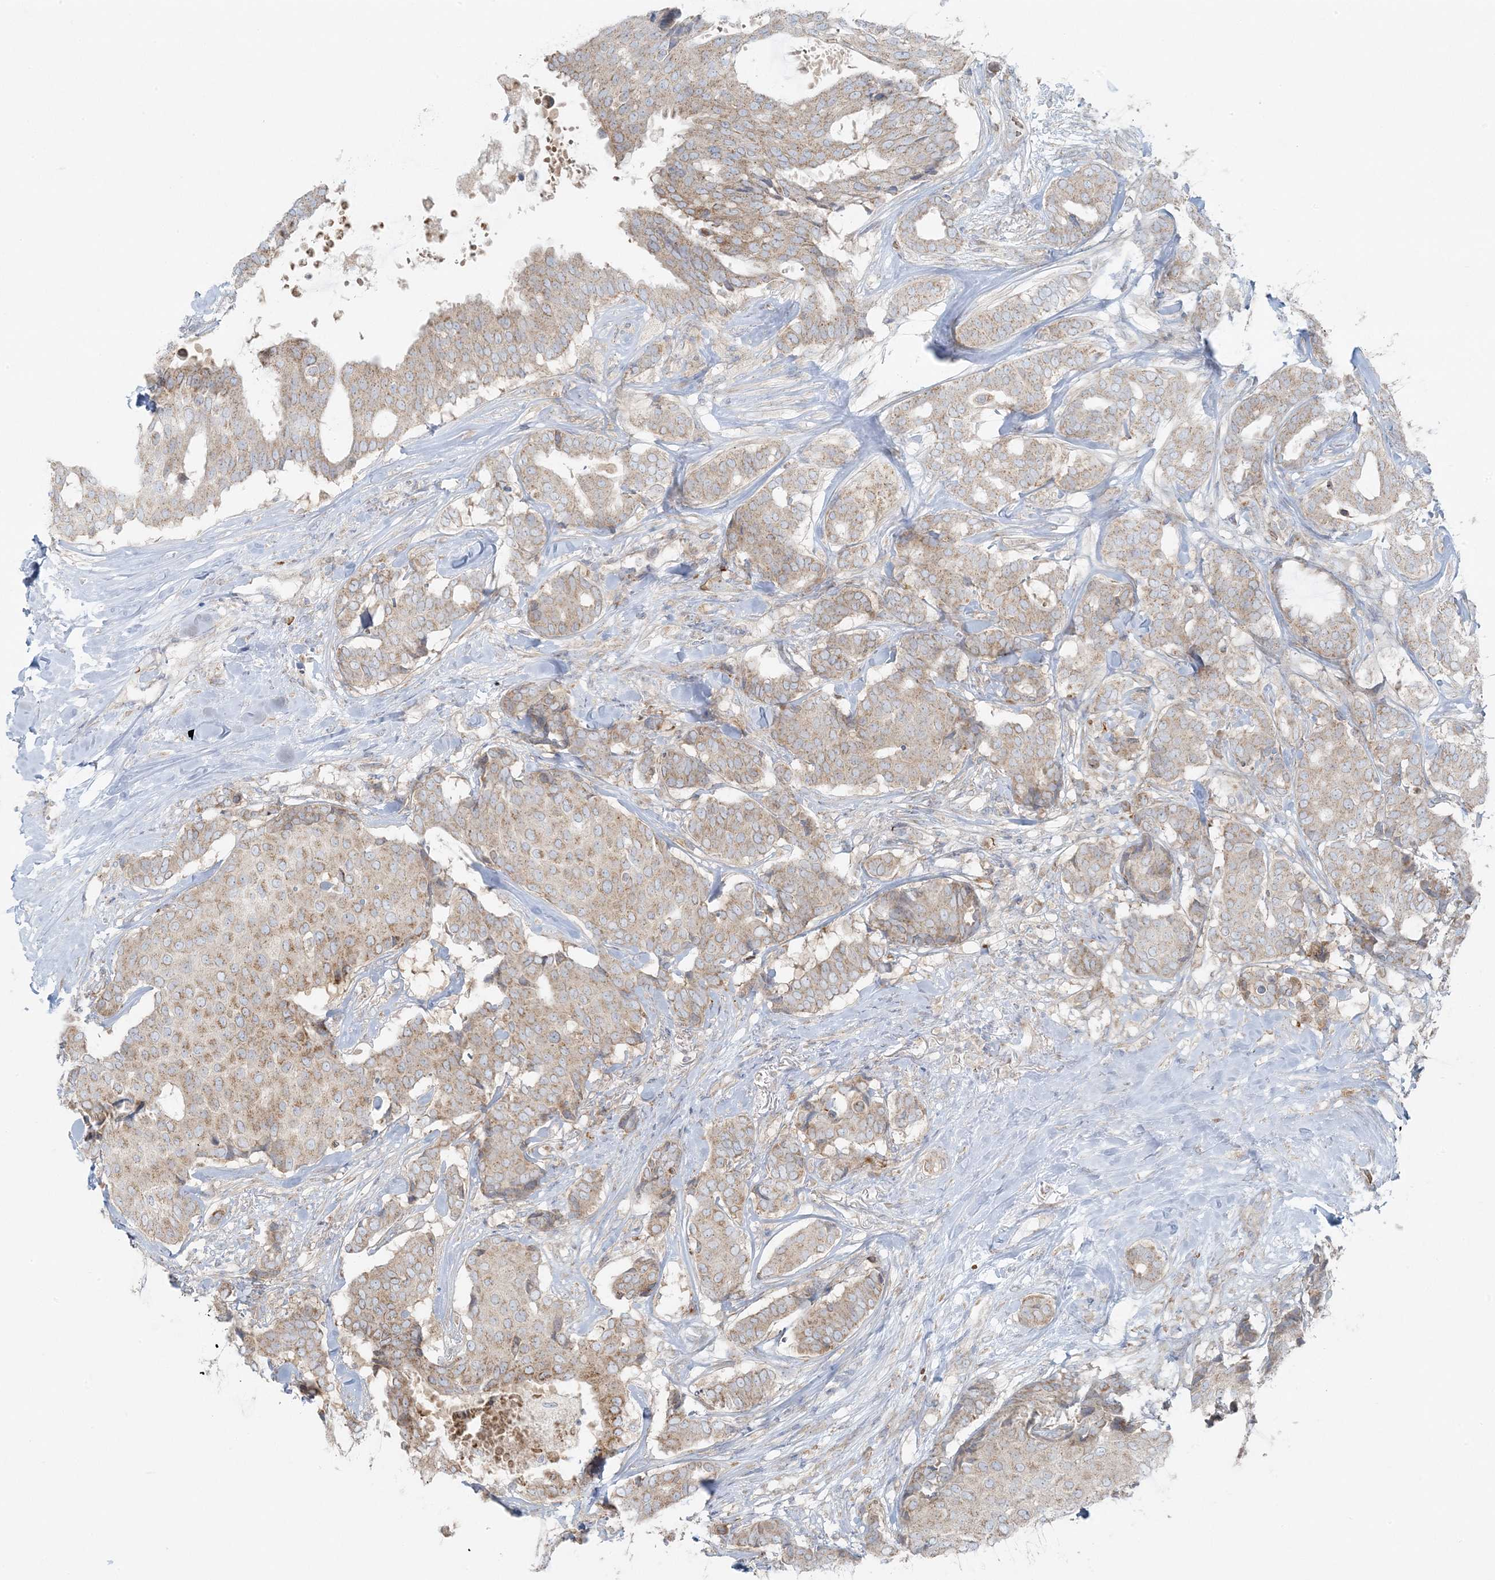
{"staining": {"intensity": "moderate", "quantity": "25%-75%", "location": "cytoplasmic/membranous"}, "tissue": "breast cancer", "cell_type": "Tumor cells", "image_type": "cancer", "snomed": [{"axis": "morphology", "description": "Duct carcinoma"}, {"axis": "topography", "description": "Breast"}], "caption": "Immunohistochemistry (IHC) image of neoplastic tissue: breast intraductal carcinoma stained using immunohistochemistry exhibits medium levels of moderate protein expression localized specifically in the cytoplasmic/membranous of tumor cells, appearing as a cytoplasmic/membranous brown color.", "gene": "PIK3R4", "patient": {"sex": "female", "age": 75}}